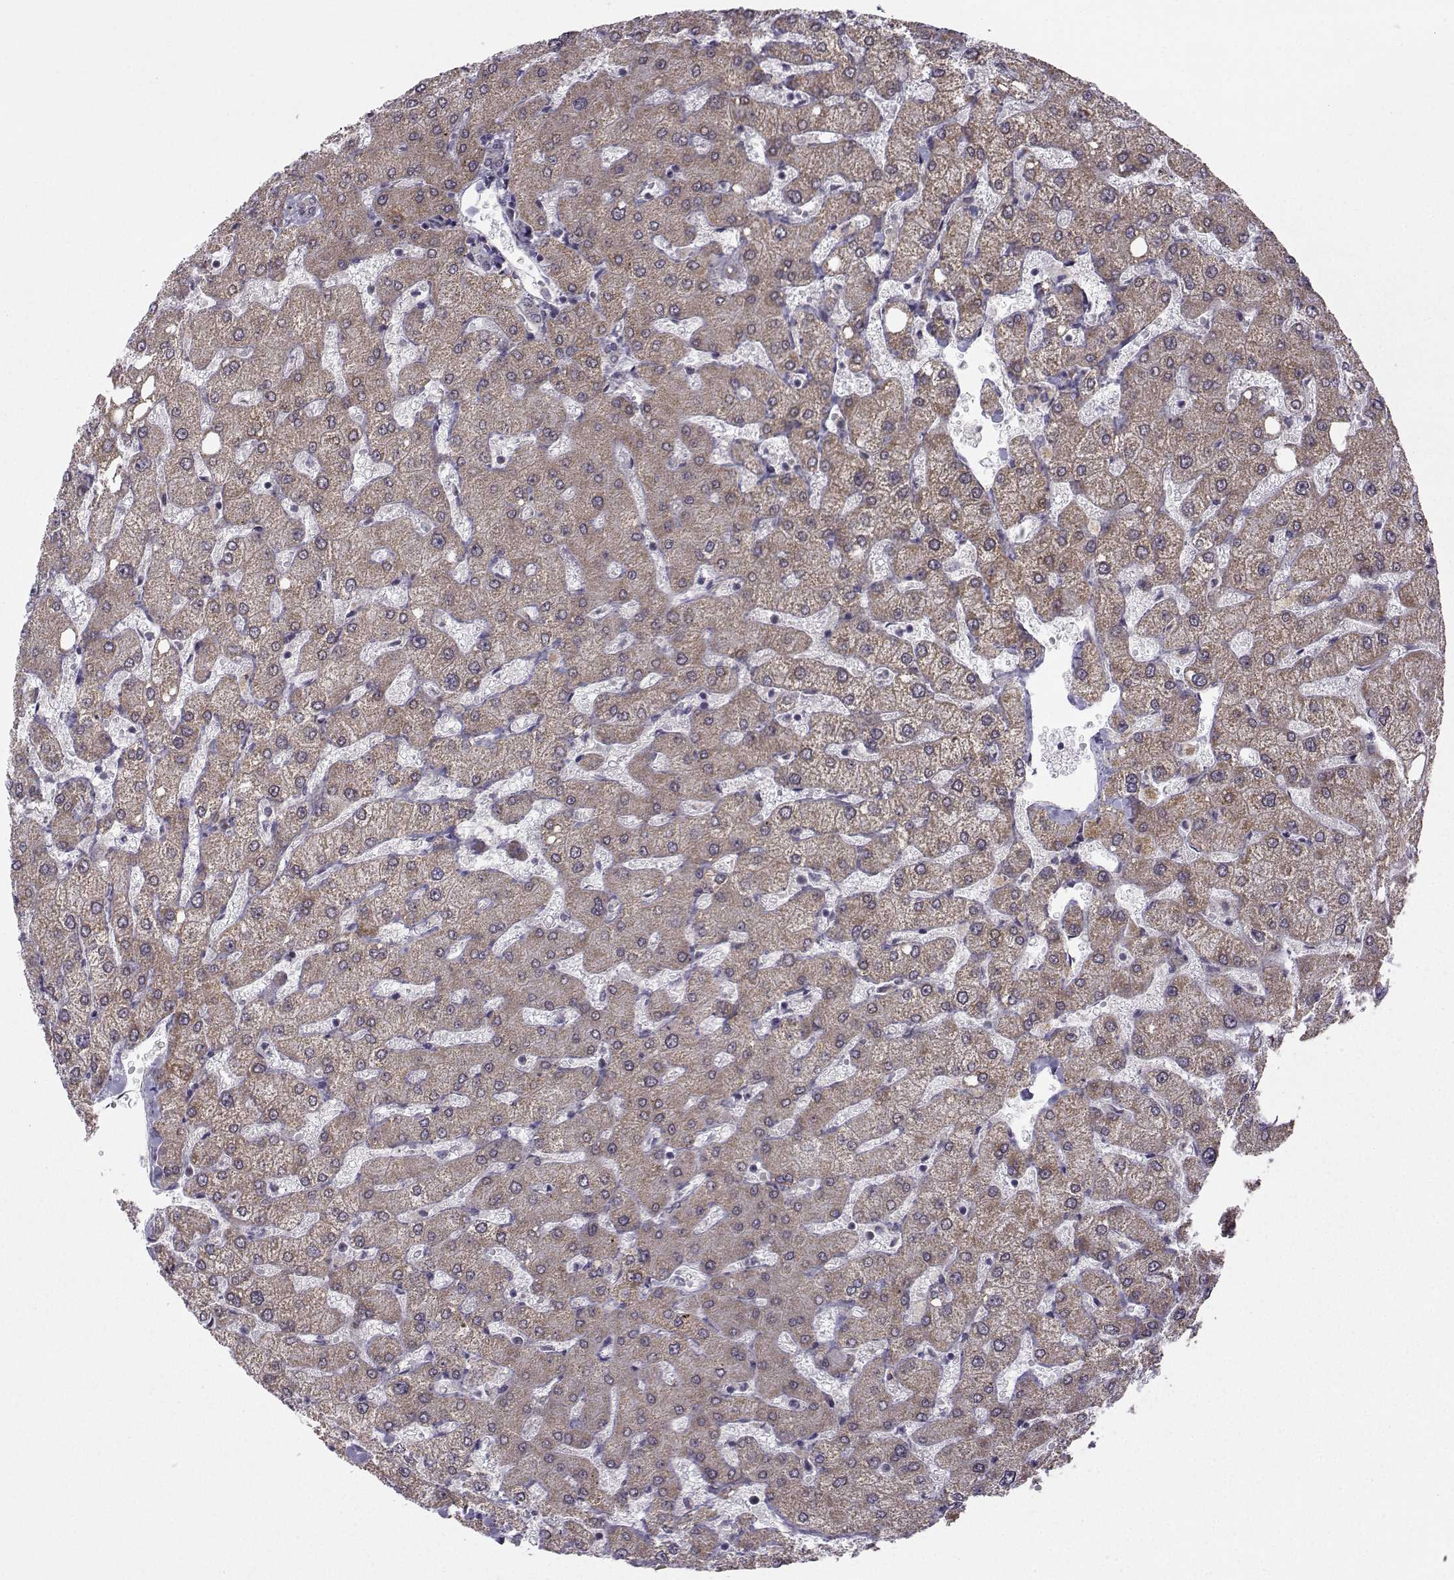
{"staining": {"intensity": "negative", "quantity": "none", "location": "none"}, "tissue": "liver", "cell_type": "Cholangiocytes", "image_type": "normal", "snomed": [{"axis": "morphology", "description": "Normal tissue, NOS"}, {"axis": "topography", "description": "Liver"}], "caption": "There is no significant positivity in cholangiocytes of liver. (DAB immunohistochemistry (IHC) with hematoxylin counter stain).", "gene": "NECAB3", "patient": {"sex": "female", "age": 54}}